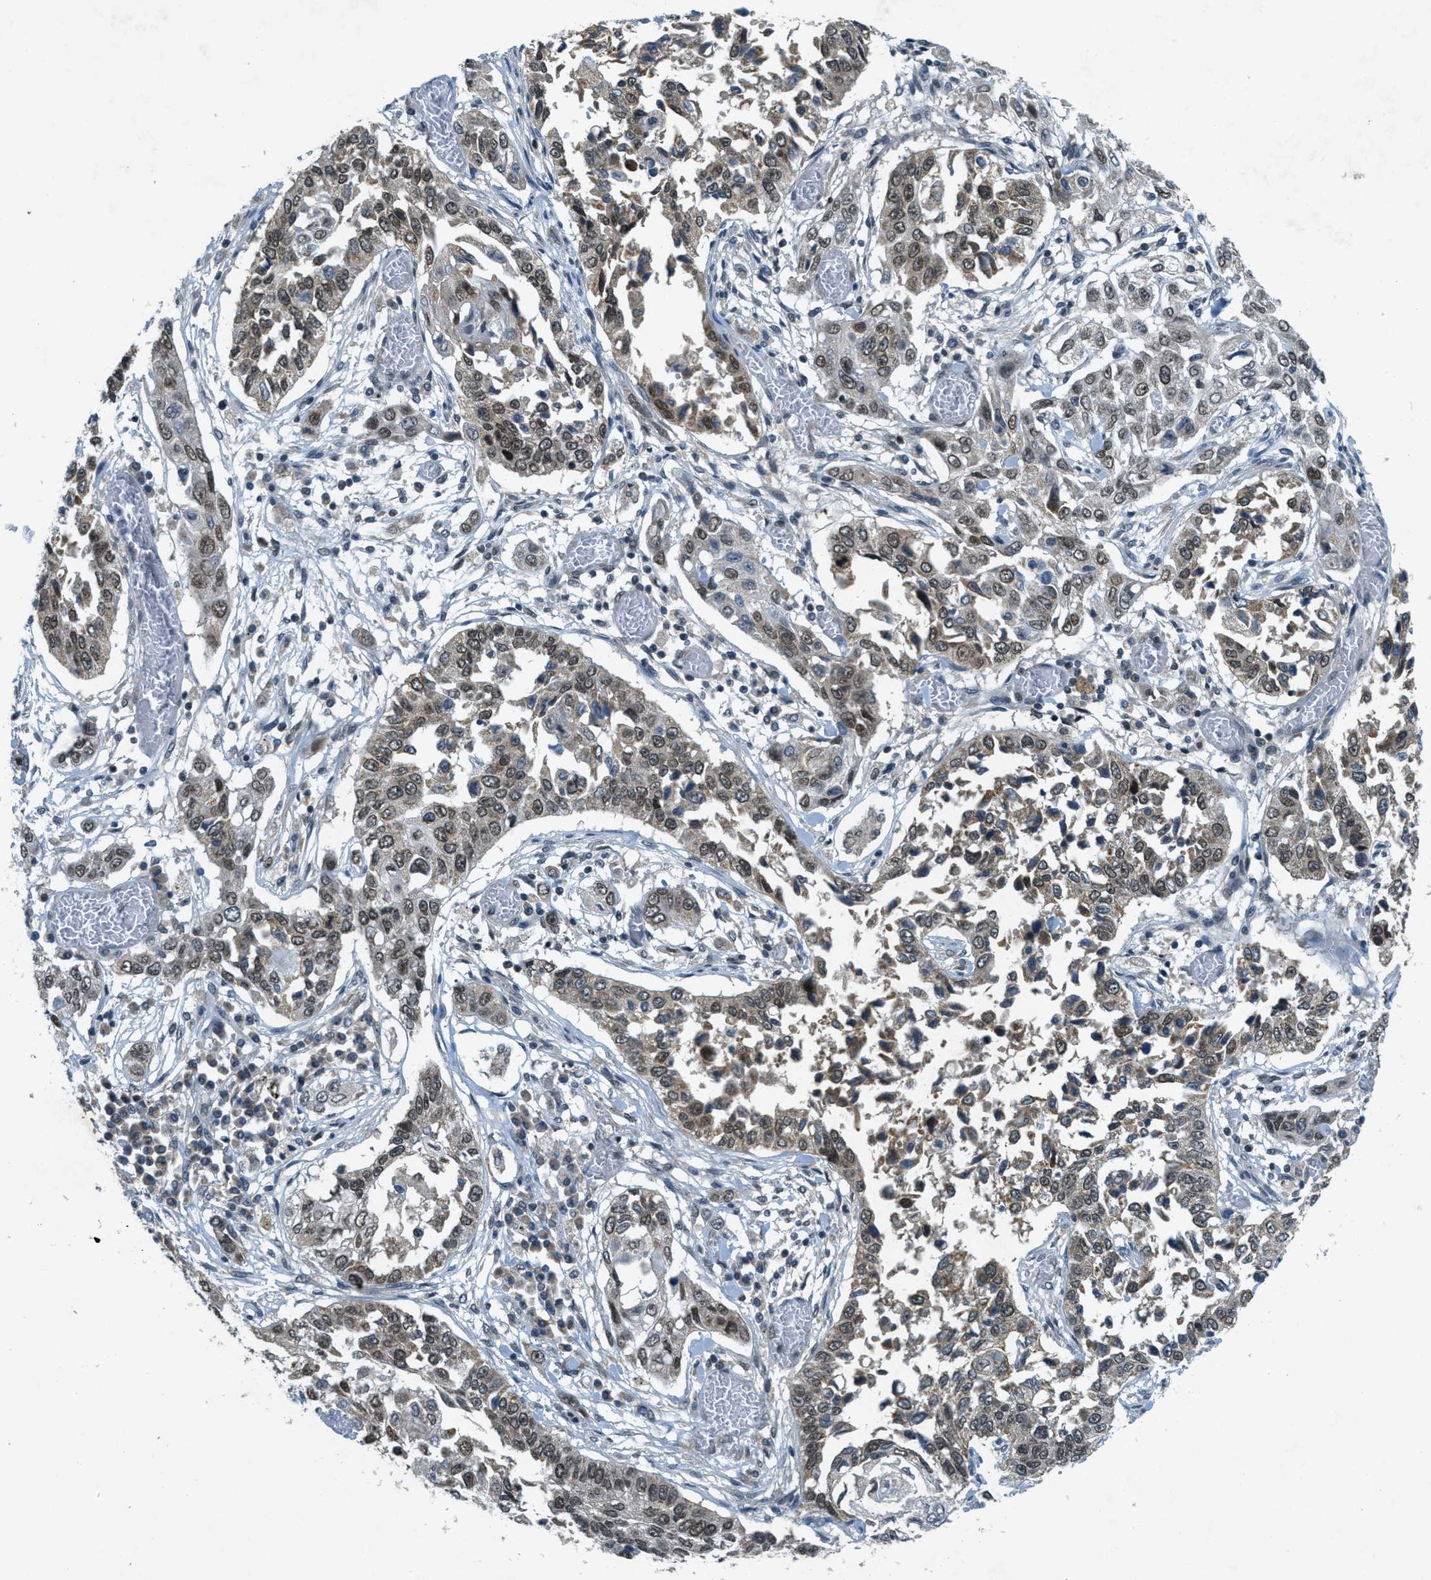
{"staining": {"intensity": "moderate", "quantity": ">75%", "location": "nuclear"}, "tissue": "lung cancer", "cell_type": "Tumor cells", "image_type": "cancer", "snomed": [{"axis": "morphology", "description": "Squamous cell carcinoma, NOS"}, {"axis": "topography", "description": "Lung"}], "caption": "An immunohistochemistry (IHC) image of neoplastic tissue is shown. Protein staining in brown labels moderate nuclear positivity in lung cancer (squamous cell carcinoma) within tumor cells. (Stains: DAB in brown, nuclei in blue, Microscopy: brightfield microscopy at high magnification).", "gene": "TCF20", "patient": {"sex": "male", "age": 71}}